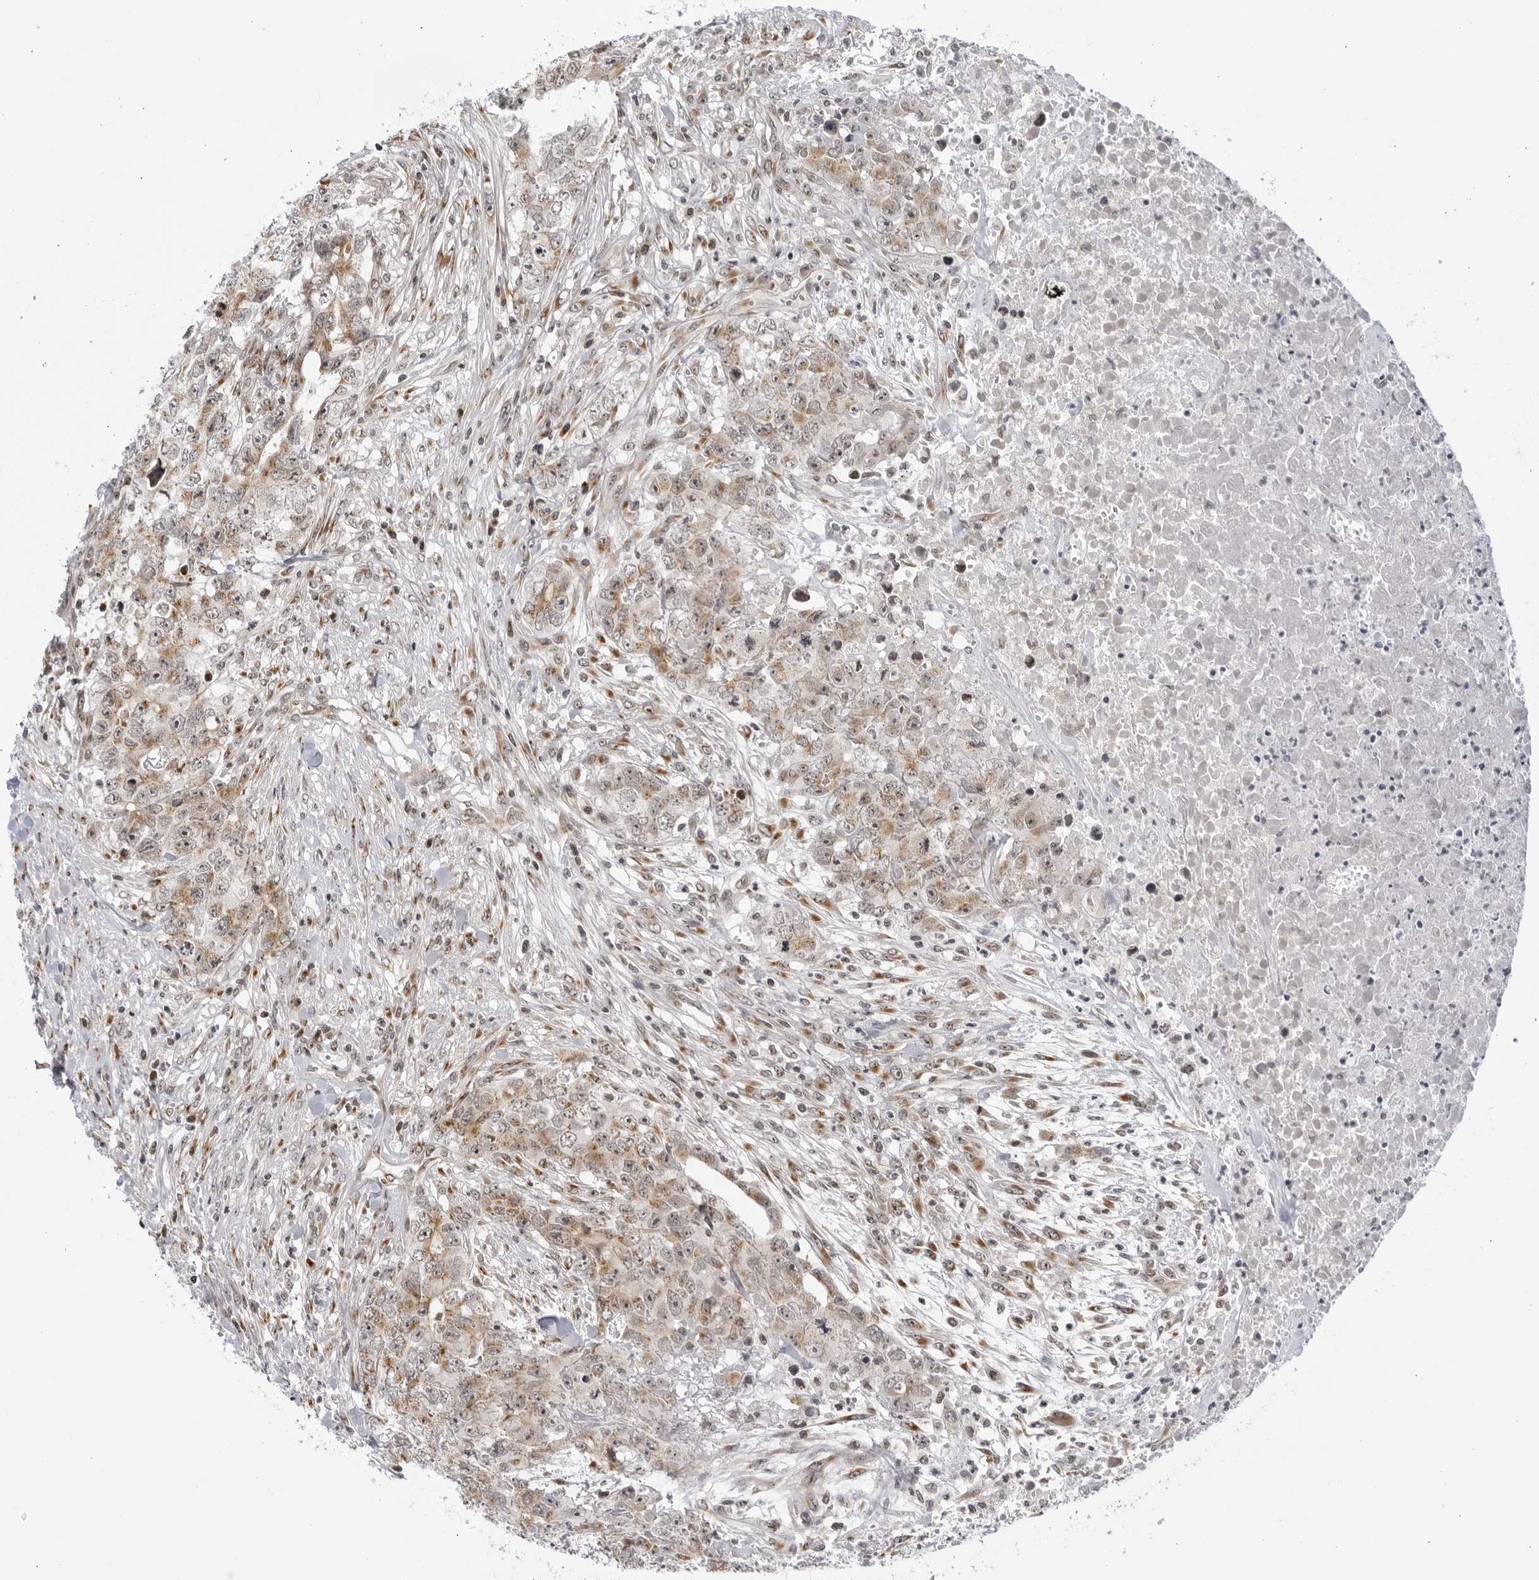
{"staining": {"intensity": "weak", "quantity": "25%-75%", "location": "cytoplasmic/membranous,nuclear"}, "tissue": "testis cancer", "cell_type": "Tumor cells", "image_type": "cancer", "snomed": [{"axis": "morphology", "description": "Carcinoma, Embryonal, NOS"}, {"axis": "topography", "description": "Testis"}], "caption": "Brown immunohistochemical staining in human testis embryonal carcinoma displays weak cytoplasmic/membranous and nuclear staining in approximately 25%-75% of tumor cells. (DAB IHC, brown staining for protein, blue staining for nuclei).", "gene": "RASGEF1C", "patient": {"sex": "male", "age": 28}}